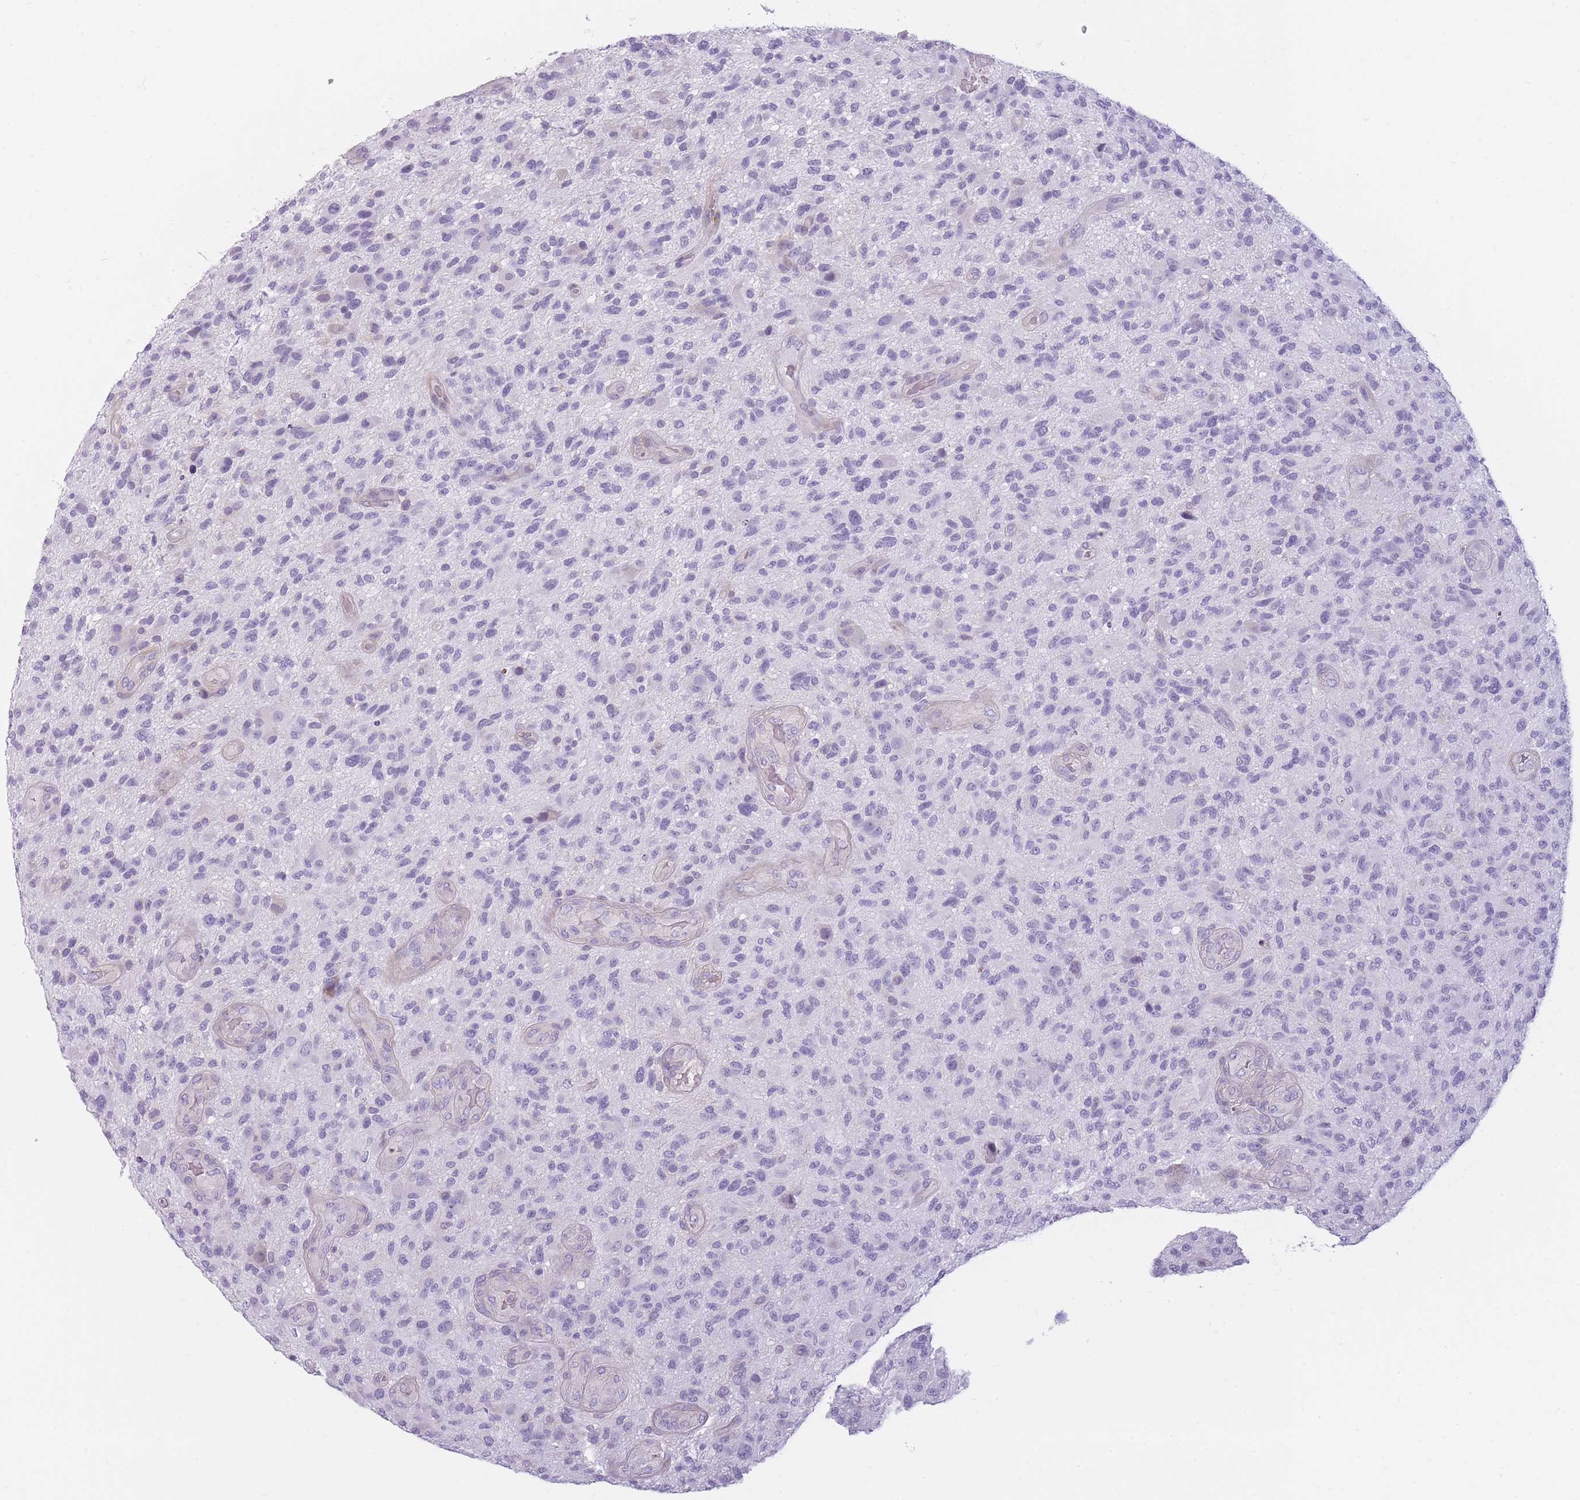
{"staining": {"intensity": "negative", "quantity": "none", "location": "none"}, "tissue": "glioma", "cell_type": "Tumor cells", "image_type": "cancer", "snomed": [{"axis": "morphology", "description": "Glioma, malignant, High grade"}, {"axis": "topography", "description": "Brain"}], "caption": "A histopathology image of human malignant glioma (high-grade) is negative for staining in tumor cells.", "gene": "GGT1", "patient": {"sex": "male", "age": 47}}